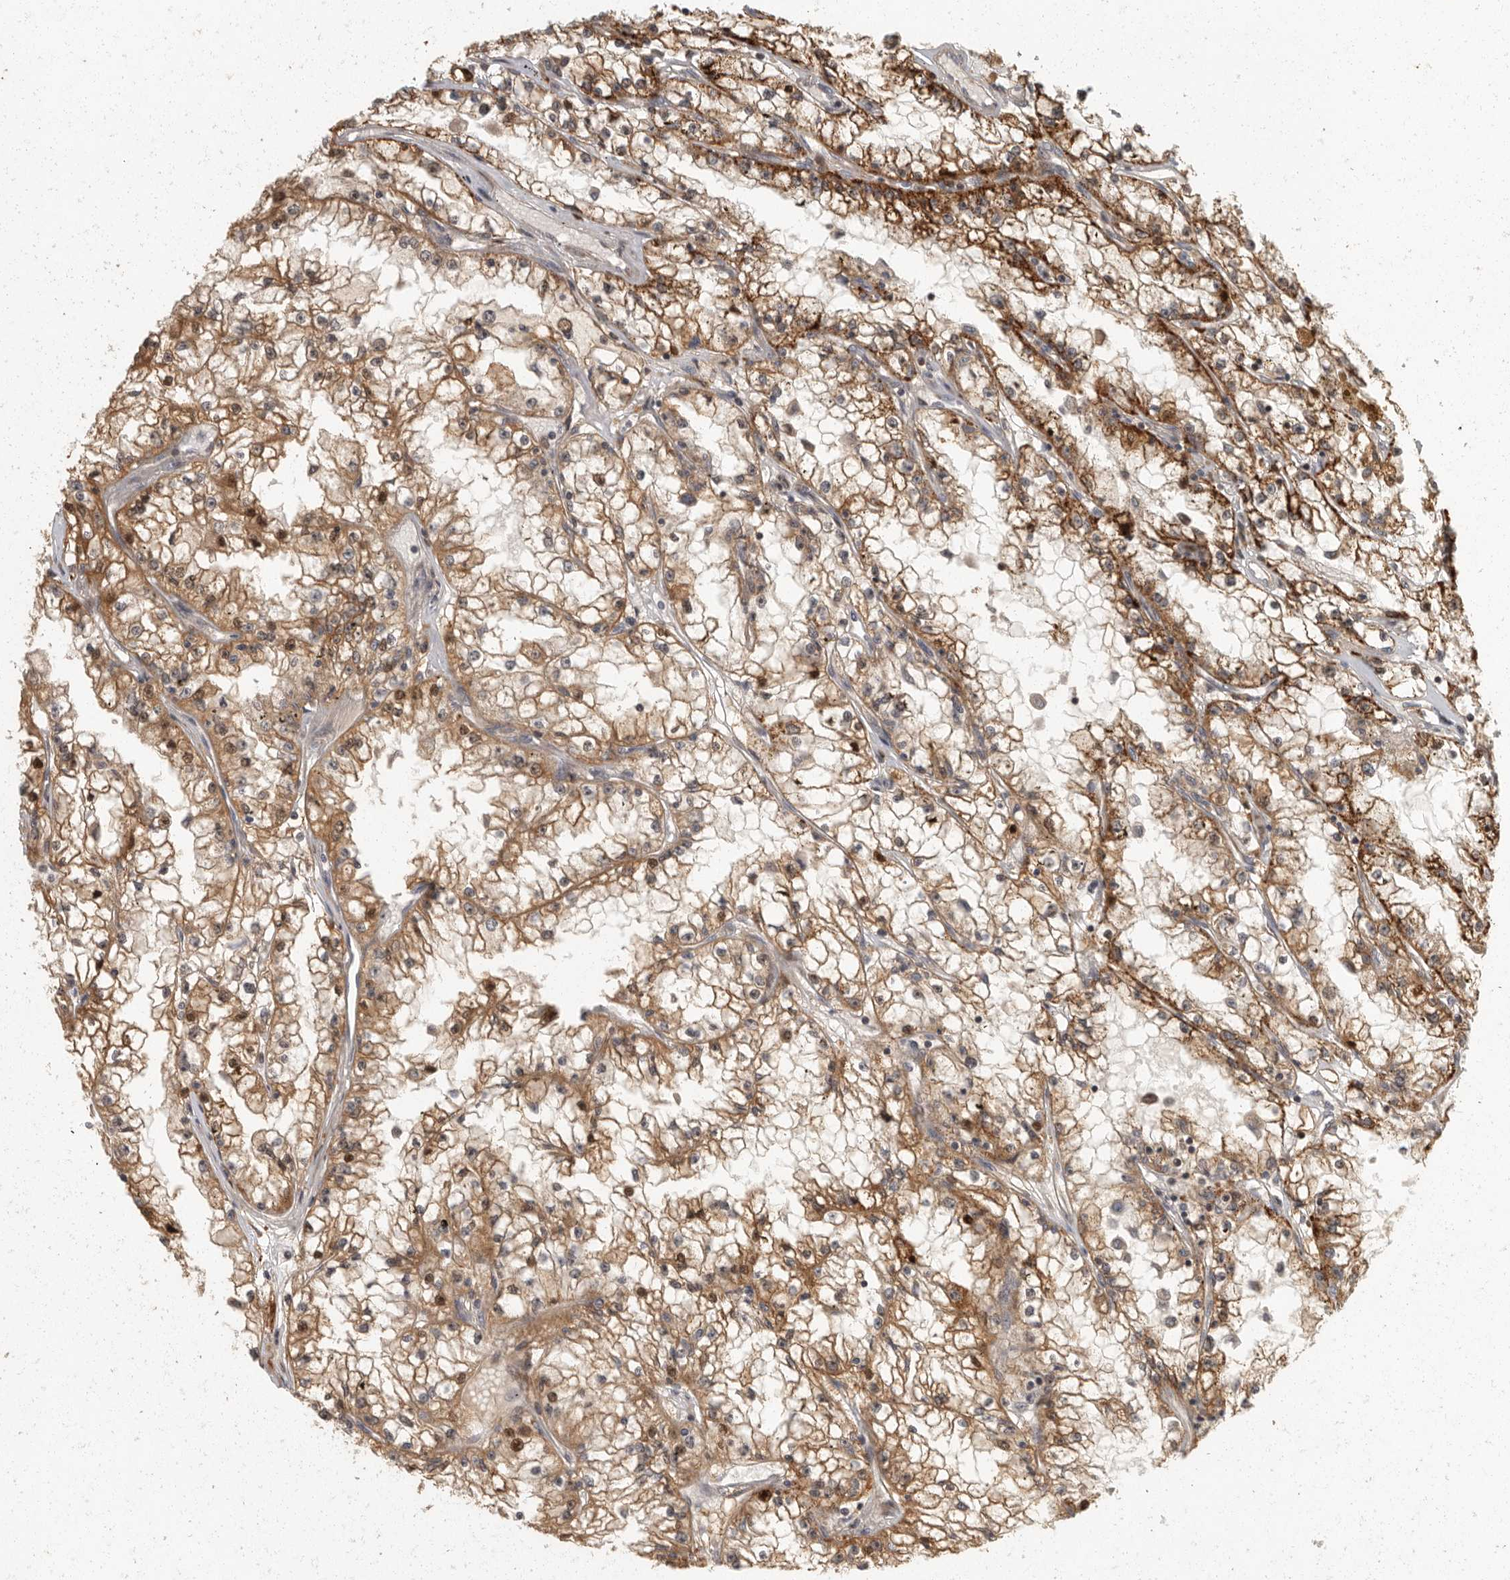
{"staining": {"intensity": "moderate", "quantity": ">75%", "location": "cytoplasmic/membranous"}, "tissue": "renal cancer", "cell_type": "Tumor cells", "image_type": "cancer", "snomed": [{"axis": "morphology", "description": "Adenocarcinoma, NOS"}, {"axis": "topography", "description": "Kidney"}], "caption": "Immunohistochemical staining of renal adenocarcinoma exhibits moderate cytoplasmic/membranous protein expression in approximately >75% of tumor cells.", "gene": "SWT1", "patient": {"sex": "male", "age": 56}}